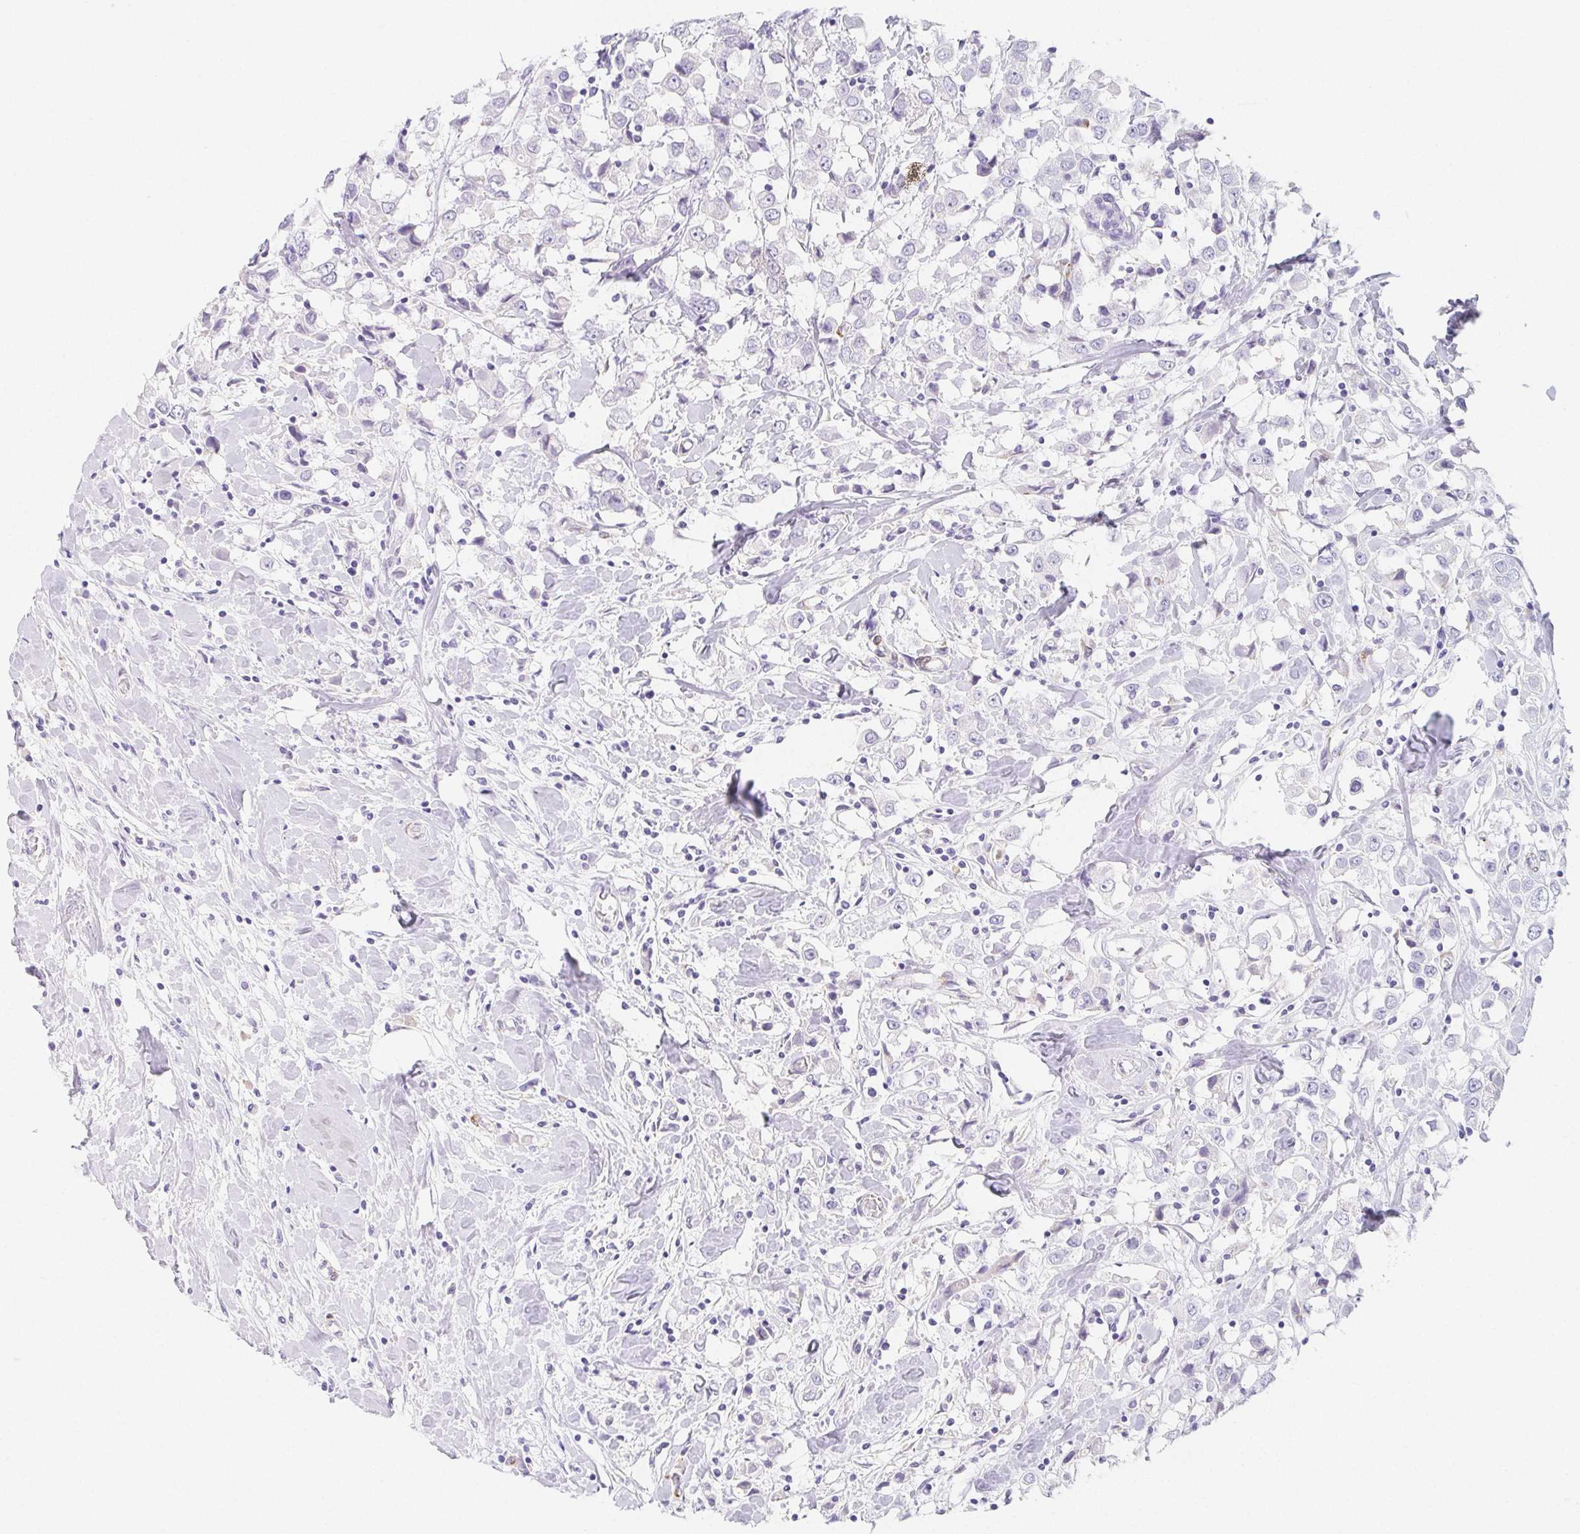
{"staining": {"intensity": "negative", "quantity": "none", "location": "none"}, "tissue": "breast cancer", "cell_type": "Tumor cells", "image_type": "cancer", "snomed": [{"axis": "morphology", "description": "Duct carcinoma"}, {"axis": "topography", "description": "Breast"}], "caption": "There is no significant positivity in tumor cells of breast cancer (infiltrating ductal carcinoma). Brightfield microscopy of immunohistochemistry (IHC) stained with DAB (3,3'-diaminobenzidine) (brown) and hematoxylin (blue), captured at high magnification.", "gene": "HRC", "patient": {"sex": "female", "age": 61}}